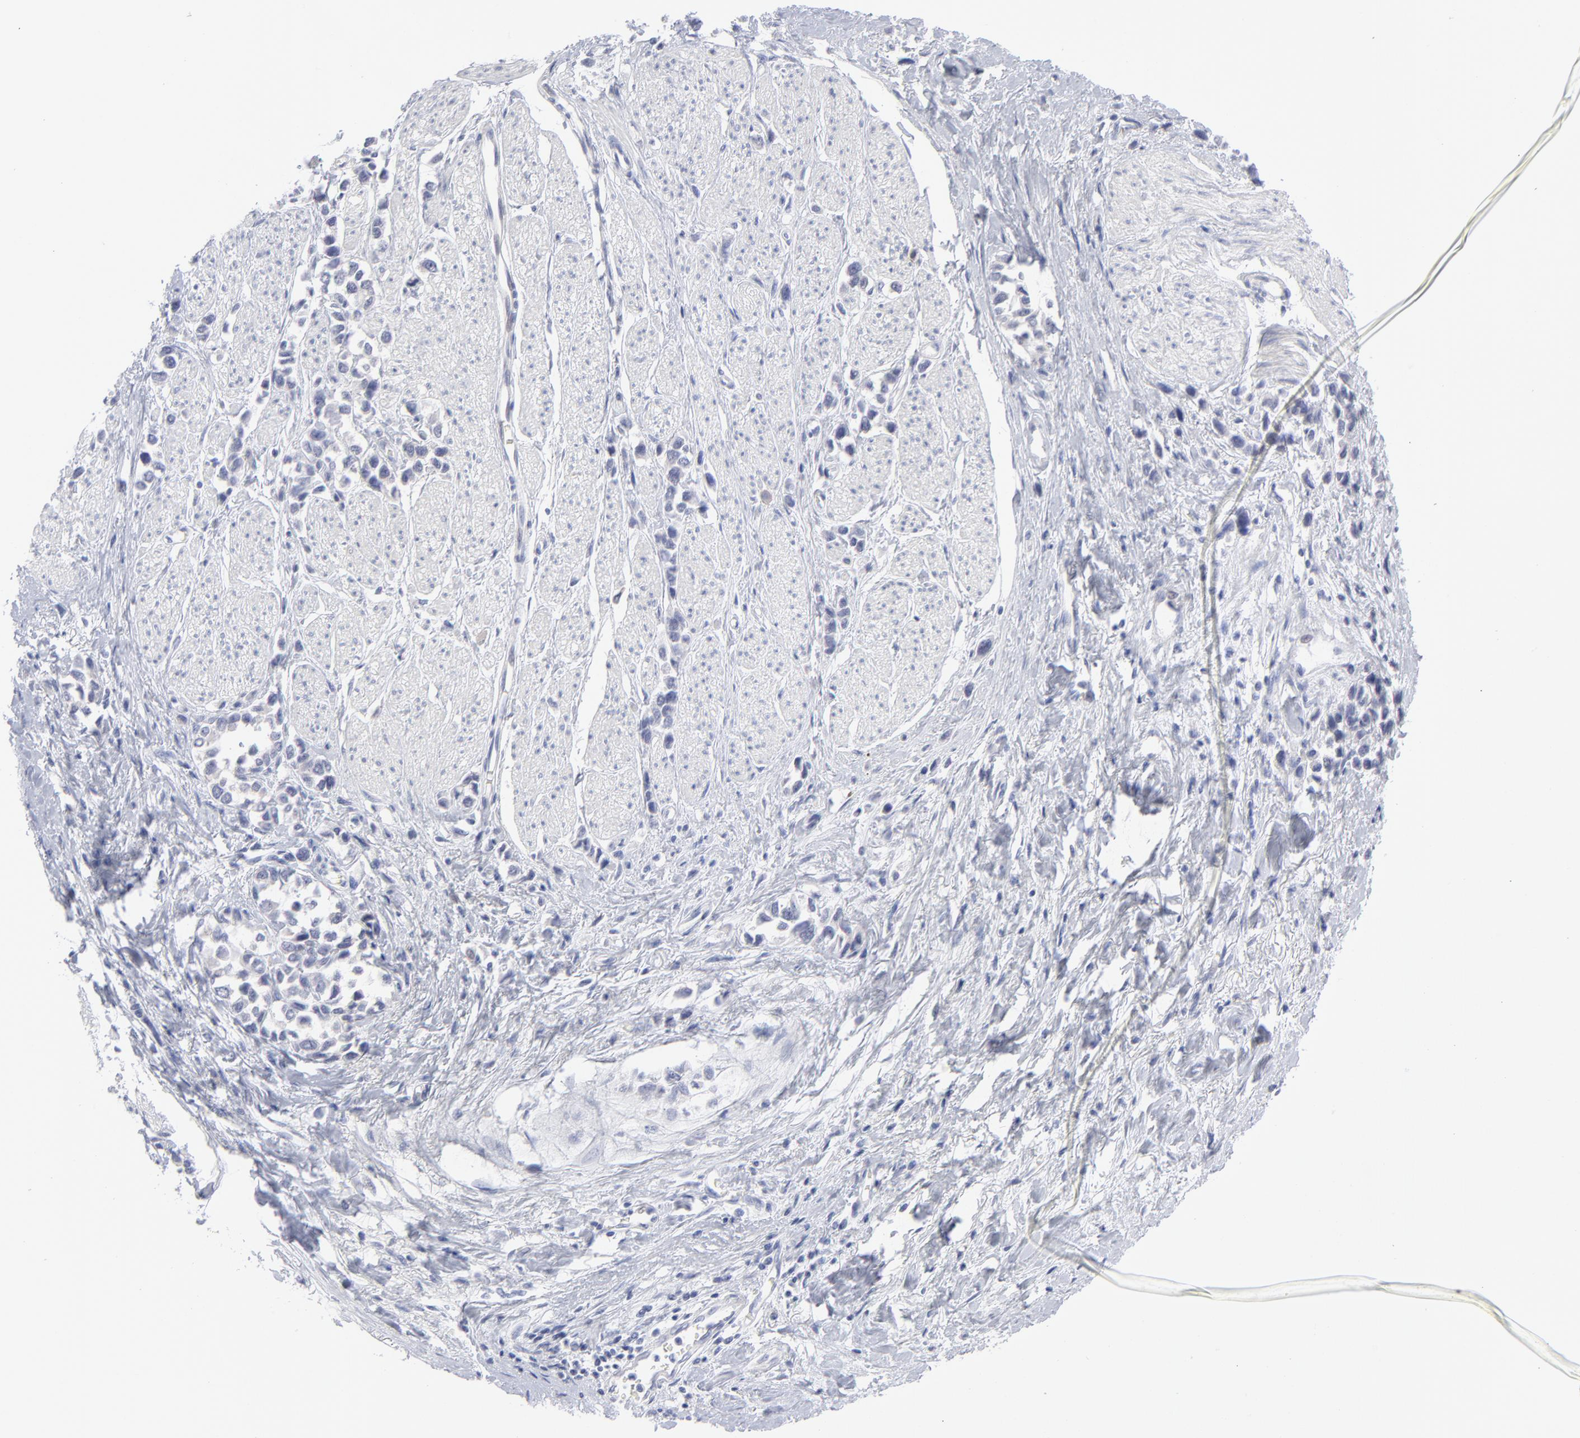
{"staining": {"intensity": "negative", "quantity": "none", "location": "none"}, "tissue": "stomach cancer", "cell_type": "Tumor cells", "image_type": "cancer", "snomed": [{"axis": "morphology", "description": "Adenocarcinoma, NOS"}, {"axis": "topography", "description": "Stomach, upper"}], "caption": "Immunohistochemical staining of human stomach cancer (adenocarcinoma) exhibits no significant staining in tumor cells.", "gene": "RPS24", "patient": {"sex": "male", "age": 76}}